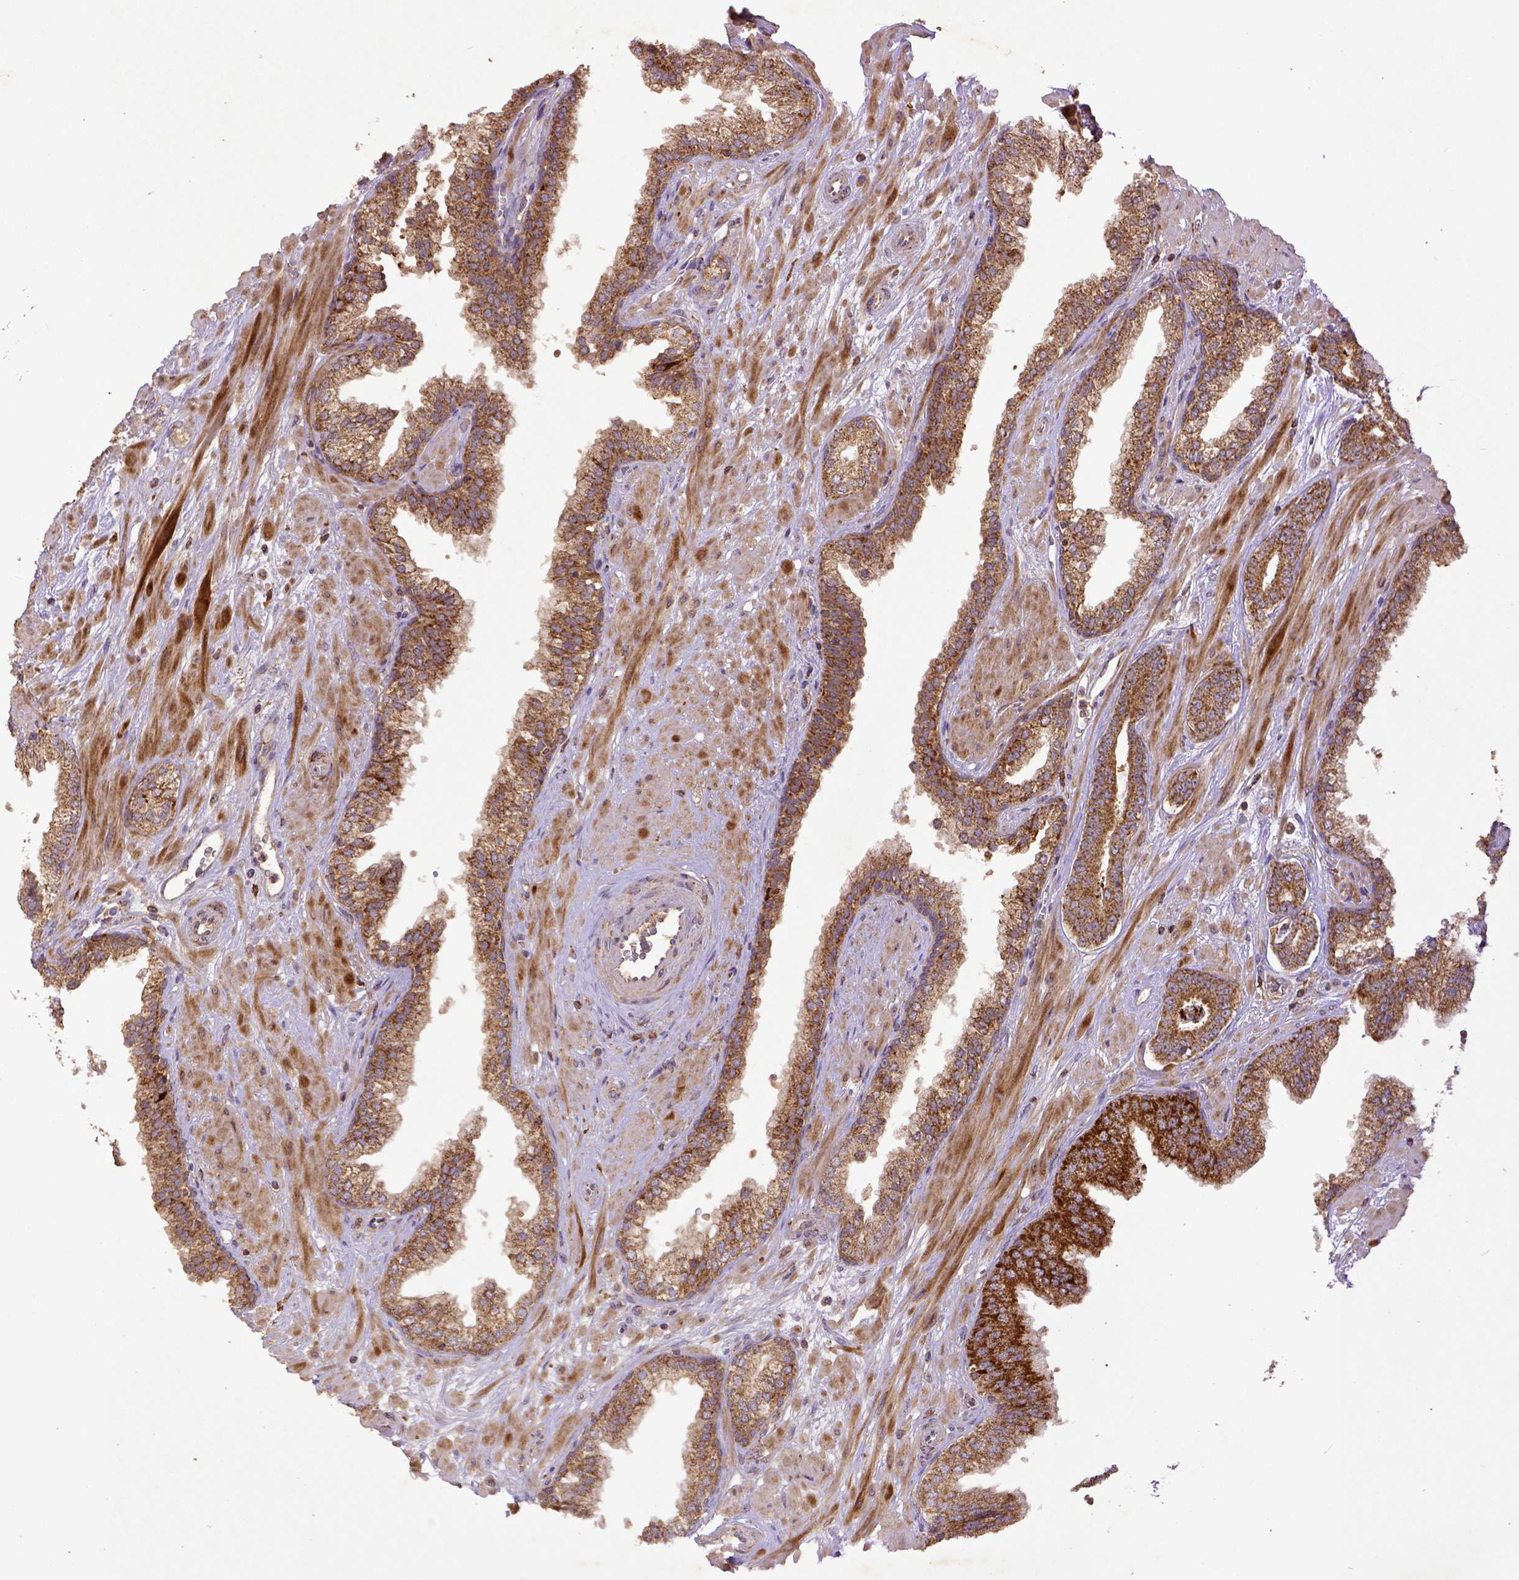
{"staining": {"intensity": "moderate", "quantity": ">75%", "location": "cytoplasmic/membranous"}, "tissue": "prostate cancer", "cell_type": "Tumor cells", "image_type": "cancer", "snomed": [{"axis": "morphology", "description": "Adenocarcinoma, Low grade"}, {"axis": "topography", "description": "Prostate"}], "caption": "This micrograph shows prostate cancer (adenocarcinoma (low-grade)) stained with immunohistochemistry (IHC) to label a protein in brown. The cytoplasmic/membranous of tumor cells show moderate positivity for the protein. Nuclei are counter-stained blue.", "gene": "MT-CO1", "patient": {"sex": "male", "age": 61}}